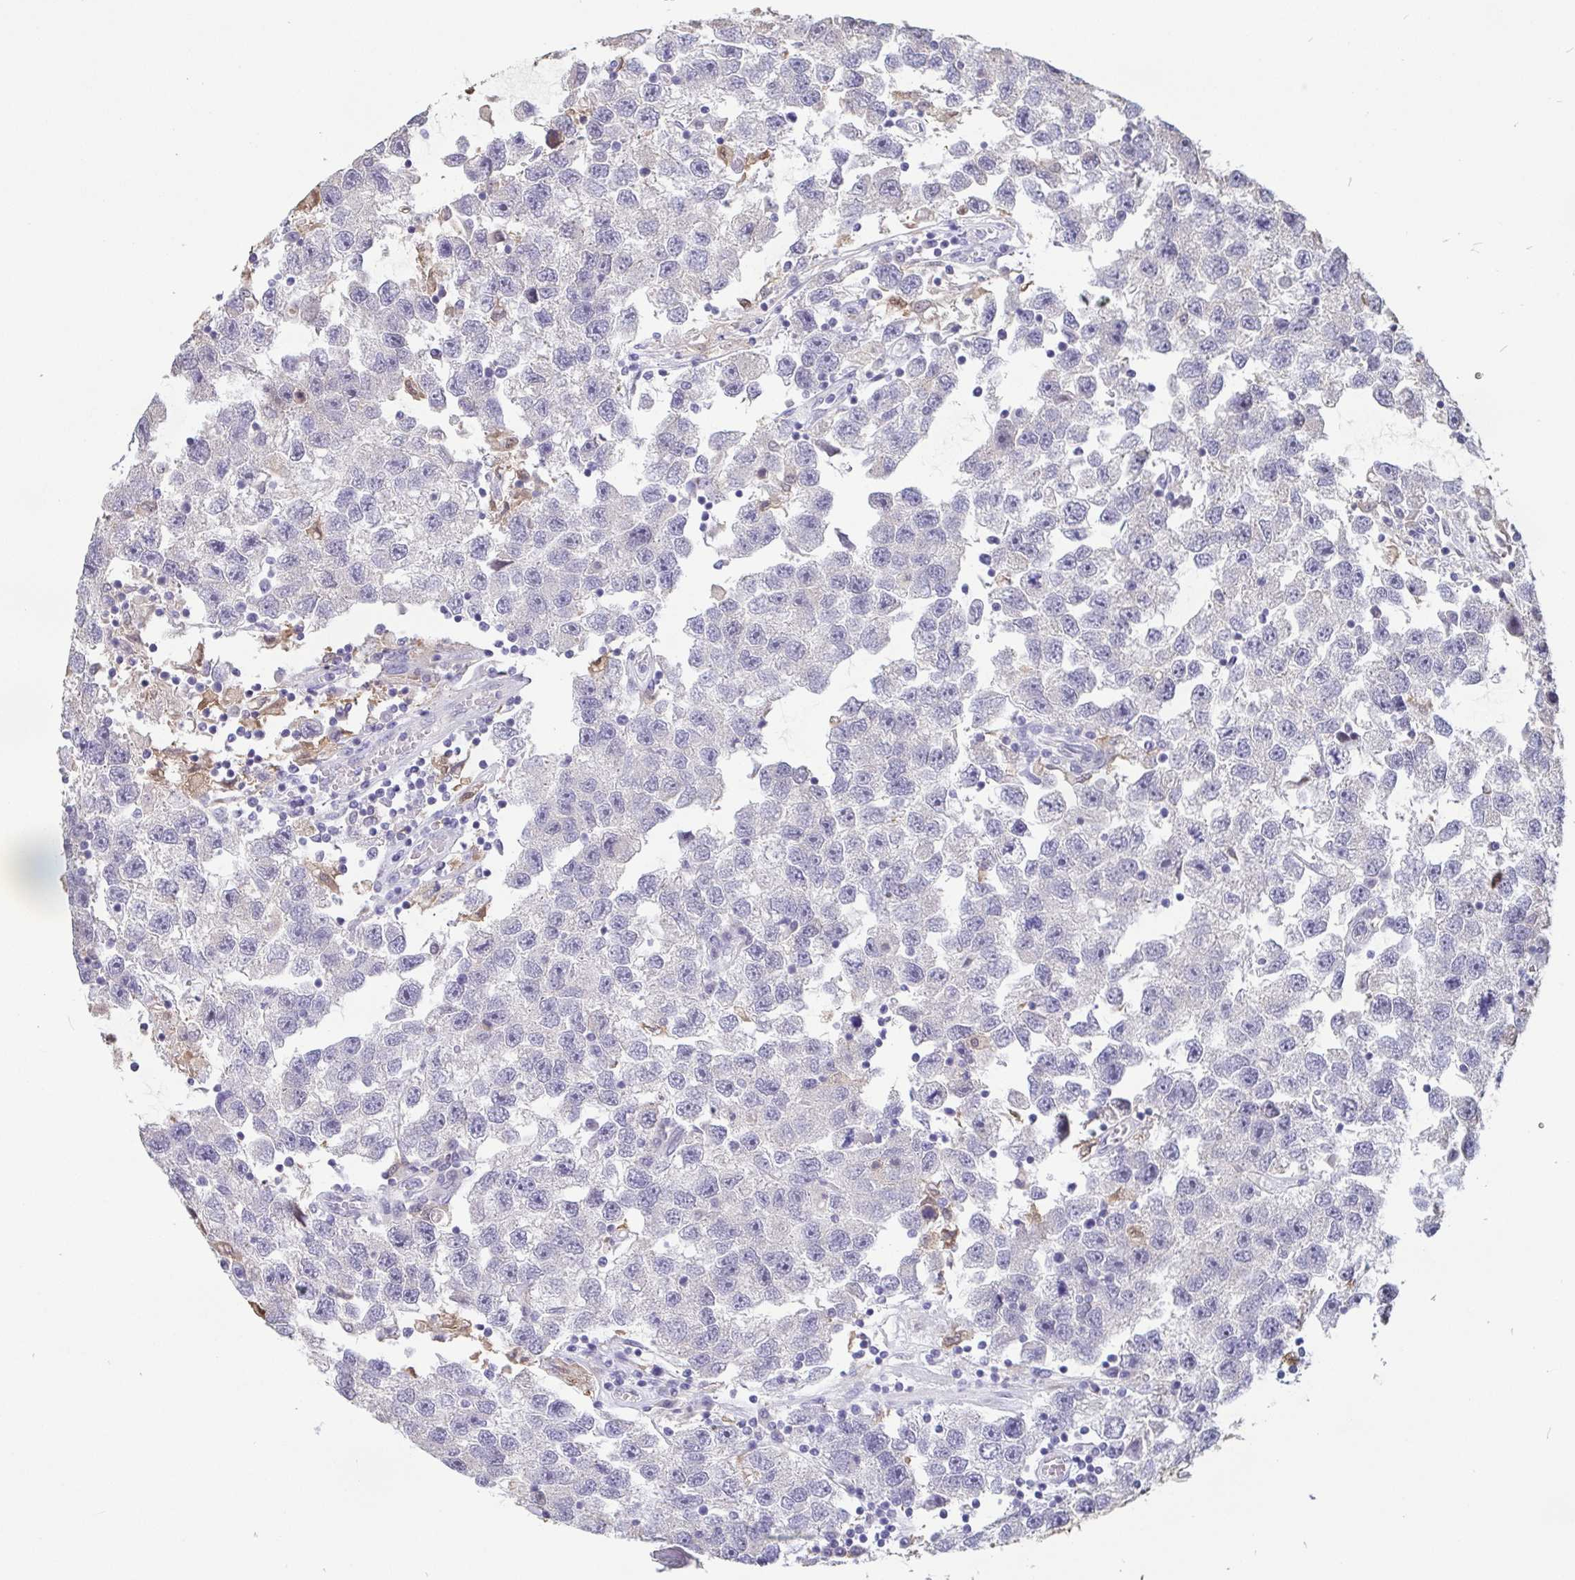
{"staining": {"intensity": "negative", "quantity": "none", "location": "none"}, "tissue": "testis cancer", "cell_type": "Tumor cells", "image_type": "cancer", "snomed": [{"axis": "morphology", "description": "Seminoma, NOS"}, {"axis": "topography", "description": "Testis"}], "caption": "Tumor cells show no significant protein positivity in testis seminoma.", "gene": "IDH1", "patient": {"sex": "male", "age": 26}}